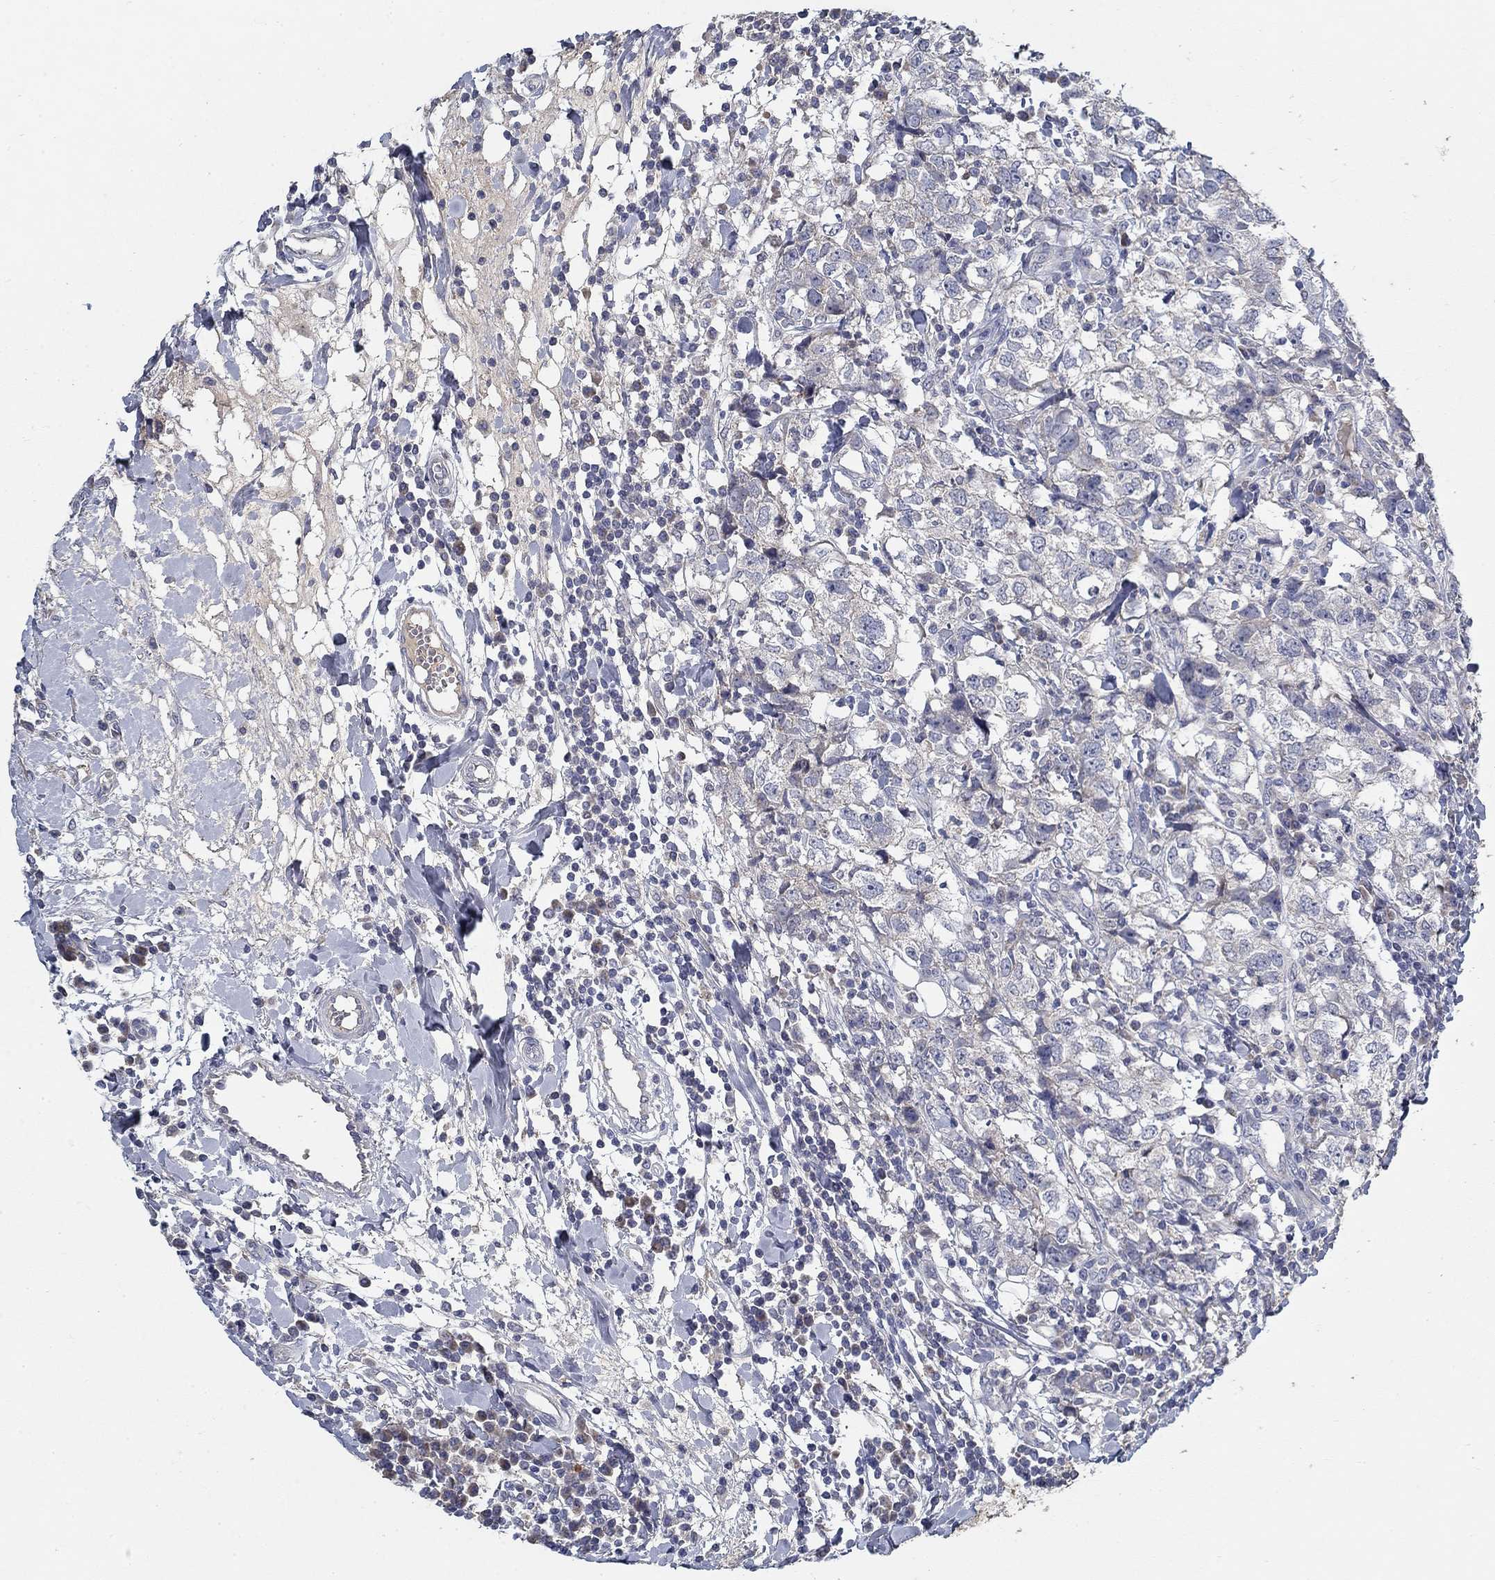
{"staining": {"intensity": "negative", "quantity": "none", "location": "none"}, "tissue": "breast cancer", "cell_type": "Tumor cells", "image_type": "cancer", "snomed": [{"axis": "morphology", "description": "Duct carcinoma"}, {"axis": "topography", "description": "Breast"}], "caption": "This is an immunohistochemistry (IHC) histopathology image of human breast invasive ductal carcinoma. There is no staining in tumor cells.", "gene": "PROZ", "patient": {"sex": "female", "age": 30}}